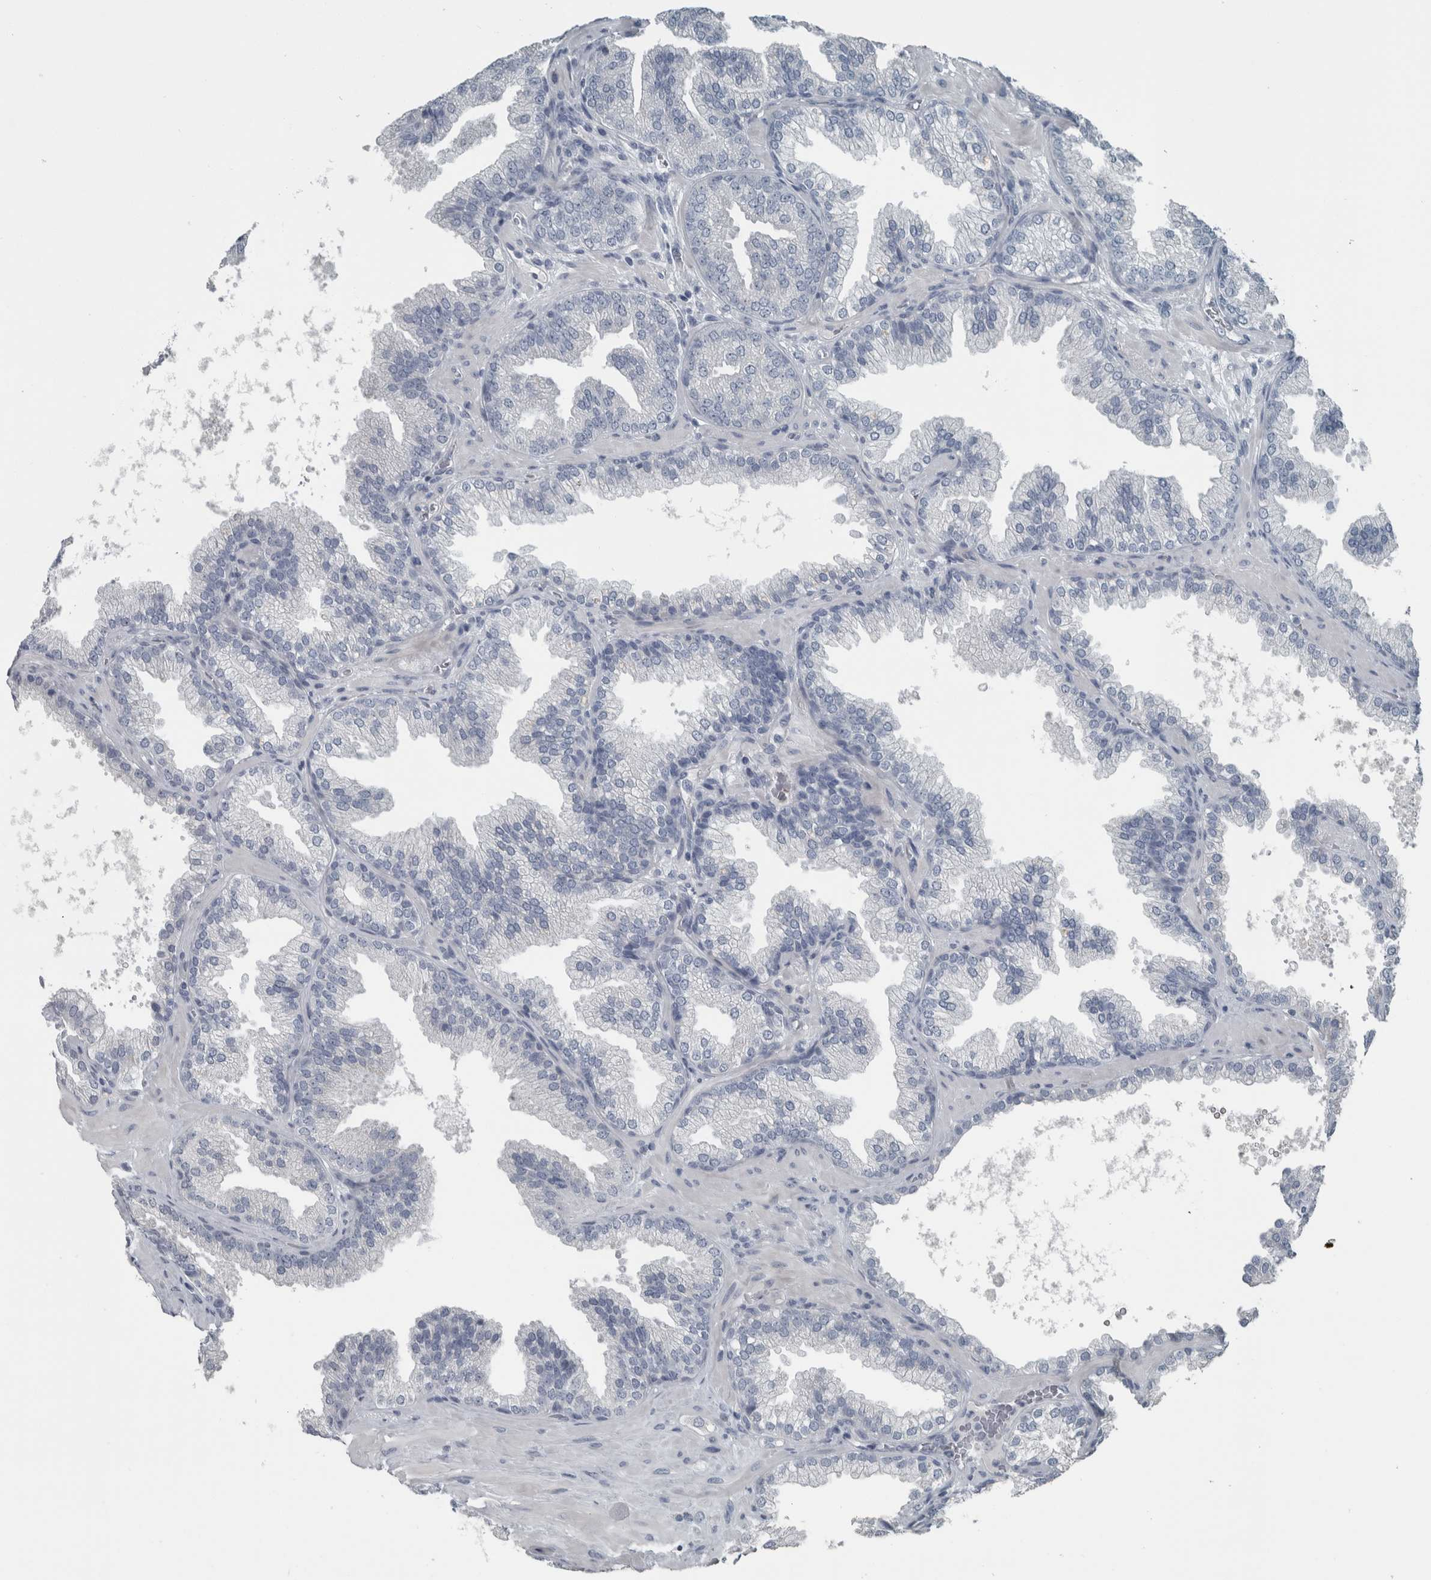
{"staining": {"intensity": "negative", "quantity": "none", "location": "none"}, "tissue": "prostate cancer", "cell_type": "Tumor cells", "image_type": "cancer", "snomed": [{"axis": "morphology", "description": "Adenocarcinoma, Low grade"}, {"axis": "topography", "description": "Prostate"}], "caption": "Immunohistochemistry micrograph of neoplastic tissue: adenocarcinoma (low-grade) (prostate) stained with DAB shows no significant protein staining in tumor cells.", "gene": "KRT20", "patient": {"sex": "male", "age": 62}}